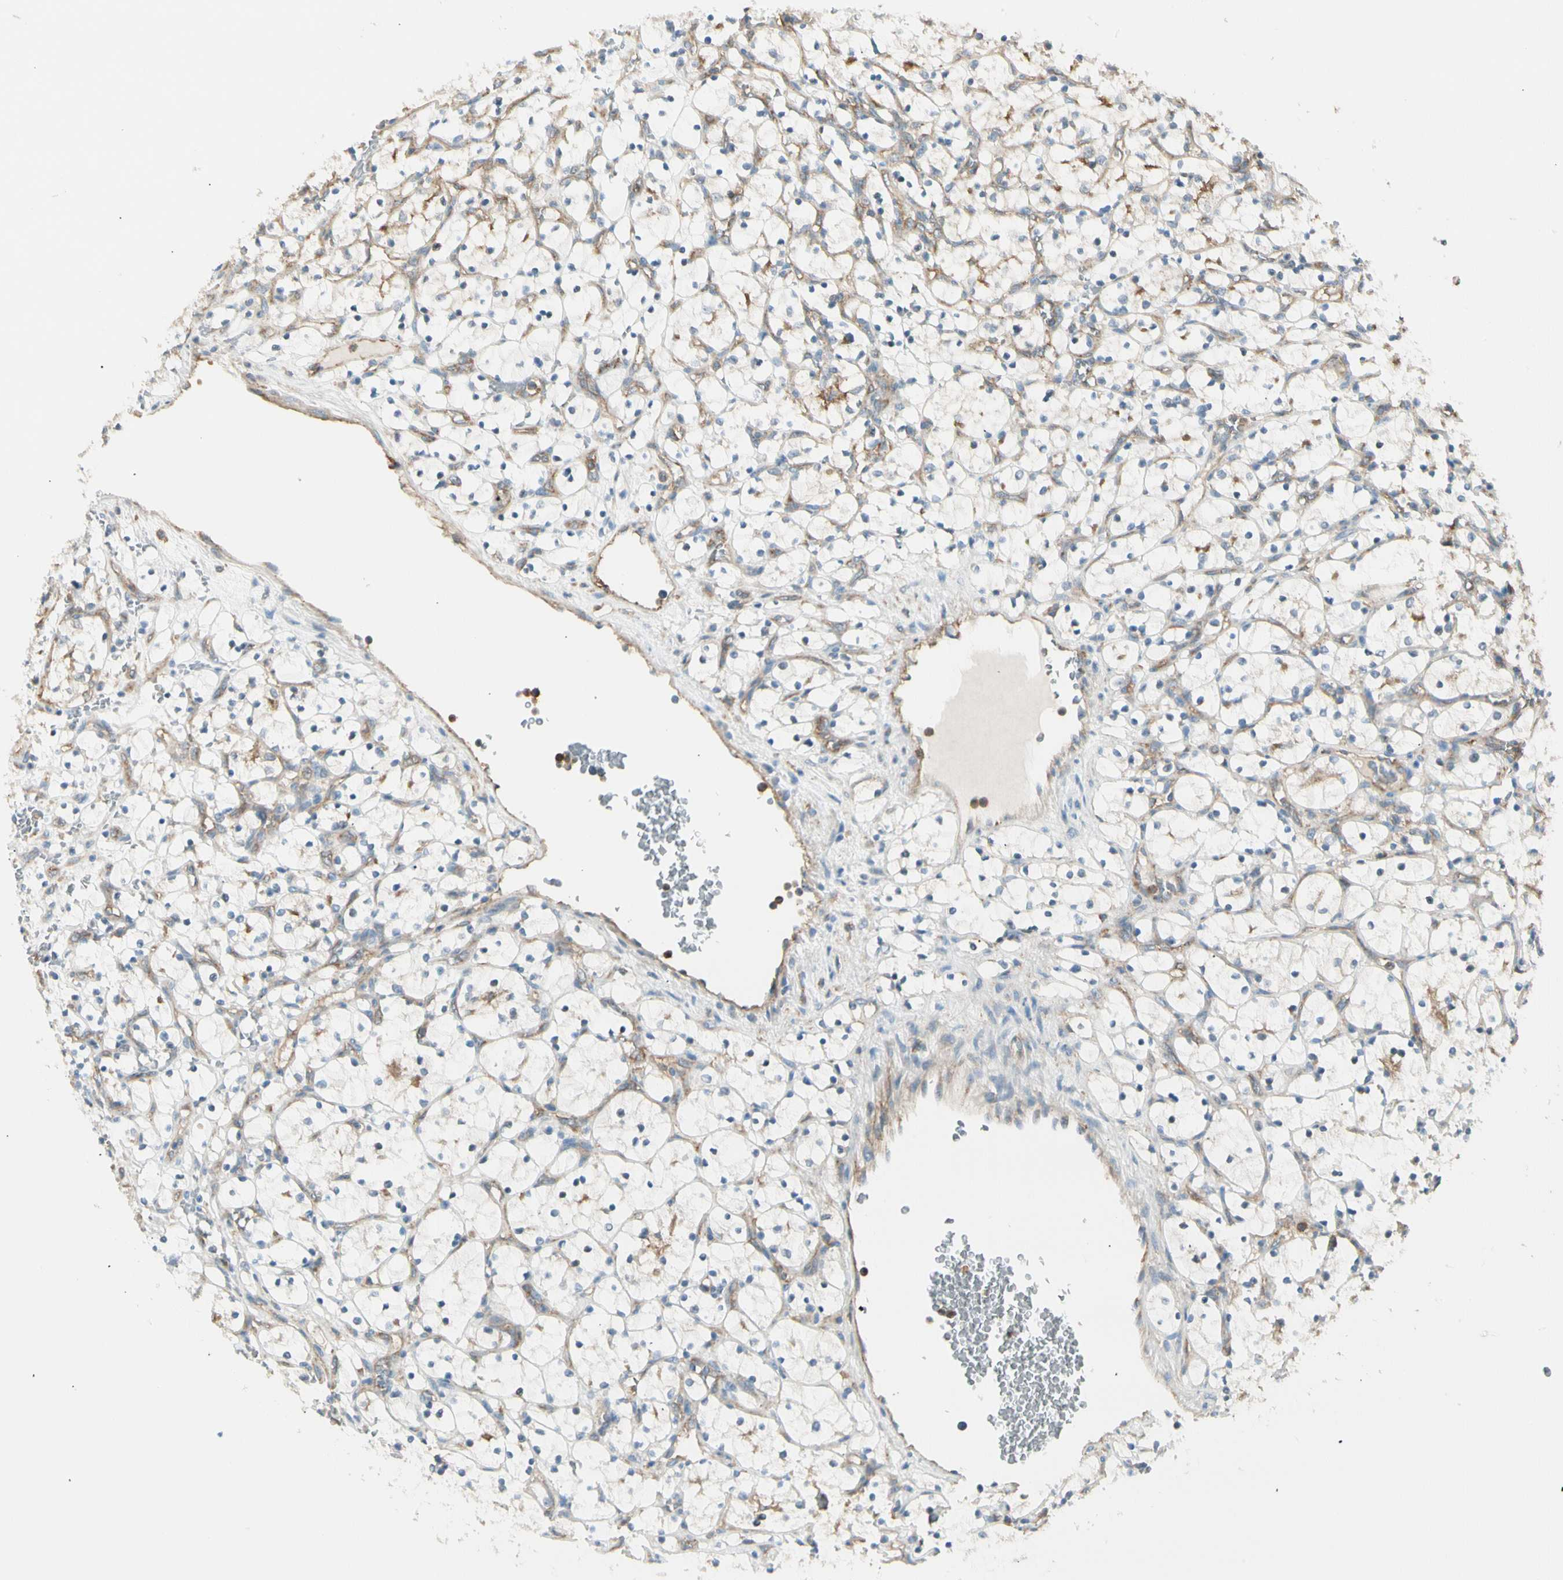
{"staining": {"intensity": "weak", "quantity": ">75%", "location": "cytoplasmic/membranous"}, "tissue": "renal cancer", "cell_type": "Tumor cells", "image_type": "cancer", "snomed": [{"axis": "morphology", "description": "Adenocarcinoma, NOS"}, {"axis": "topography", "description": "Kidney"}], "caption": "A brown stain labels weak cytoplasmic/membranous positivity of a protein in human renal cancer (adenocarcinoma) tumor cells. The protein is shown in brown color, while the nuclei are stained blue.", "gene": "AGFG1", "patient": {"sex": "female", "age": 69}}